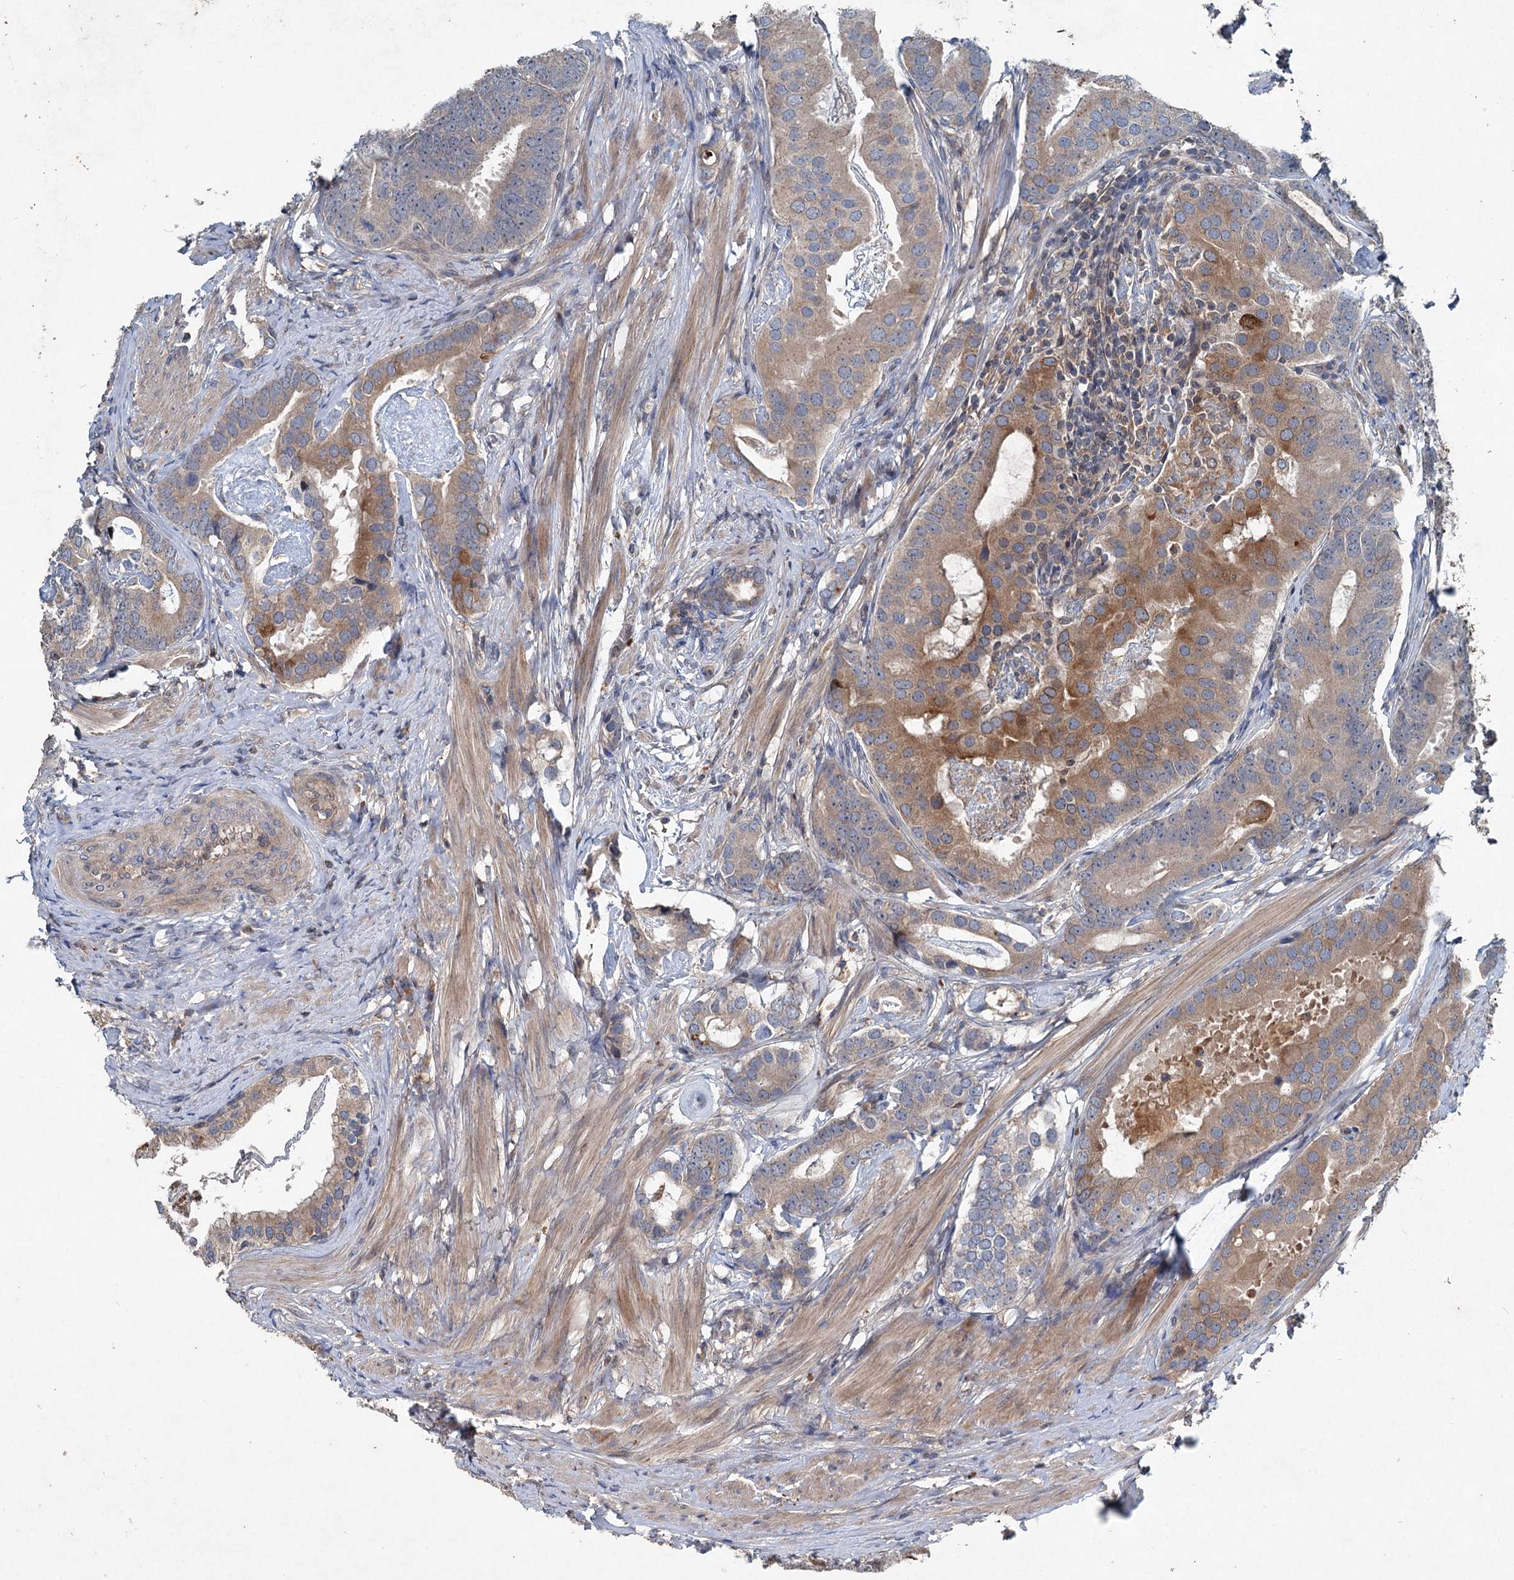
{"staining": {"intensity": "moderate", "quantity": "<25%", "location": "cytoplasmic/membranous"}, "tissue": "prostate cancer", "cell_type": "Tumor cells", "image_type": "cancer", "snomed": [{"axis": "morphology", "description": "Adenocarcinoma, Low grade"}, {"axis": "topography", "description": "Prostate"}], "caption": "Immunohistochemical staining of prostate cancer reveals moderate cytoplasmic/membranous protein expression in approximately <25% of tumor cells.", "gene": "TAPBPL", "patient": {"sex": "male", "age": 71}}